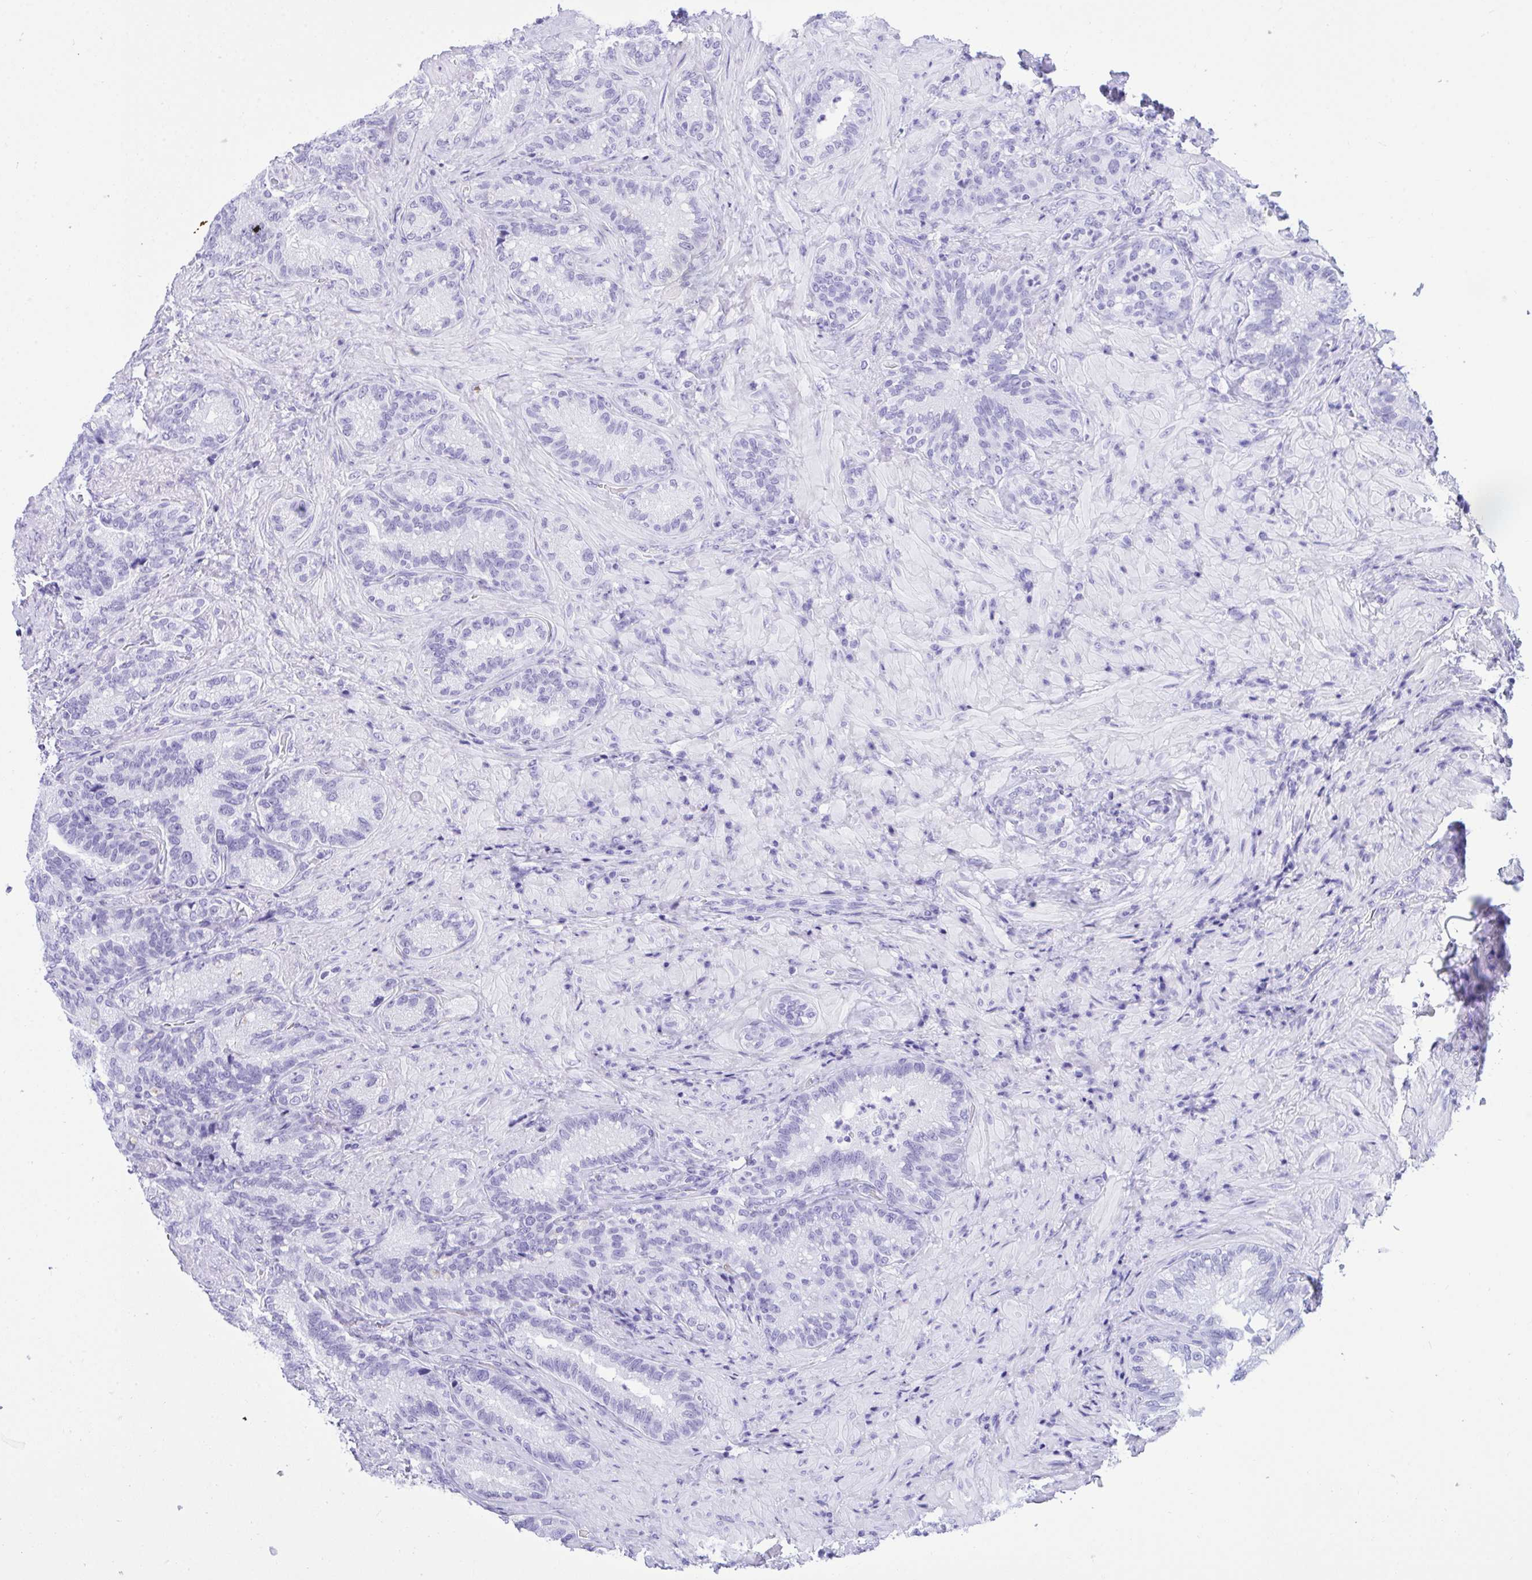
{"staining": {"intensity": "negative", "quantity": "none", "location": "none"}, "tissue": "seminal vesicle", "cell_type": "Glandular cells", "image_type": "normal", "snomed": [{"axis": "morphology", "description": "Normal tissue, NOS"}, {"axis": "topography", "description": "Seminal veicle"}], "caption": "Human seminal vesicle stained for a protein using immunohistochemistry demonstrates no positivity in glandular cells.", "gene": "TLN2", "patient": {"sex": "male", "age": 68}}